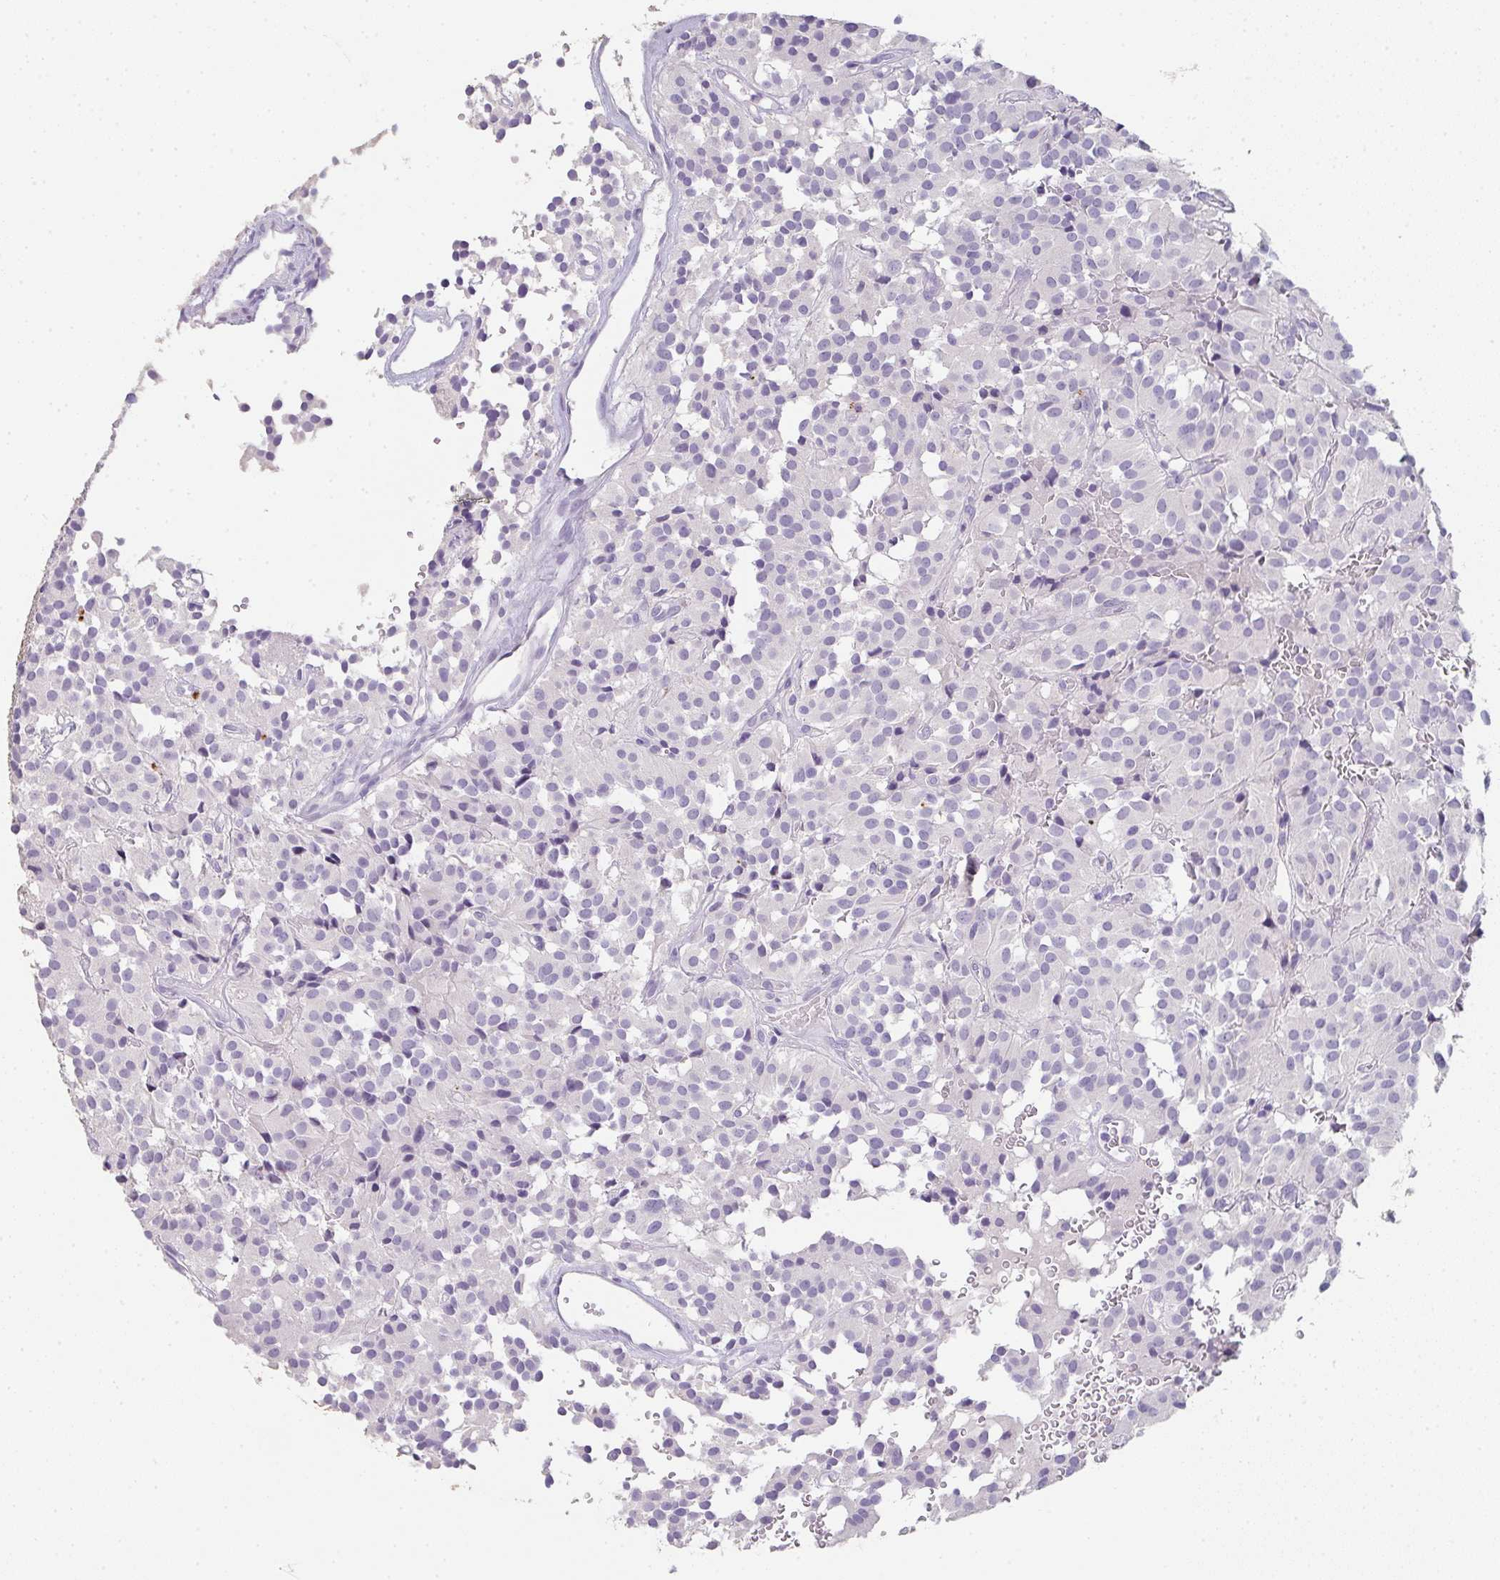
{"staining": {"intensity": "negative", "quantity": "none", "location": "none"}, "tissue": "glioma", "cell_type": "Tumor cells", "image_type": "cancer", "snomed": [{"axis": "morphology", "description": "Glioma, malignant, Low grade"}, {"axis": "topography", "description": "Brain"}], "caption": "This is an IHC micrograph of human low-grade glioma (malignant). There is no expression in tumor cells.", "gene": "C1QTNF8", "patient": {"sex": "male", "age": 42}}